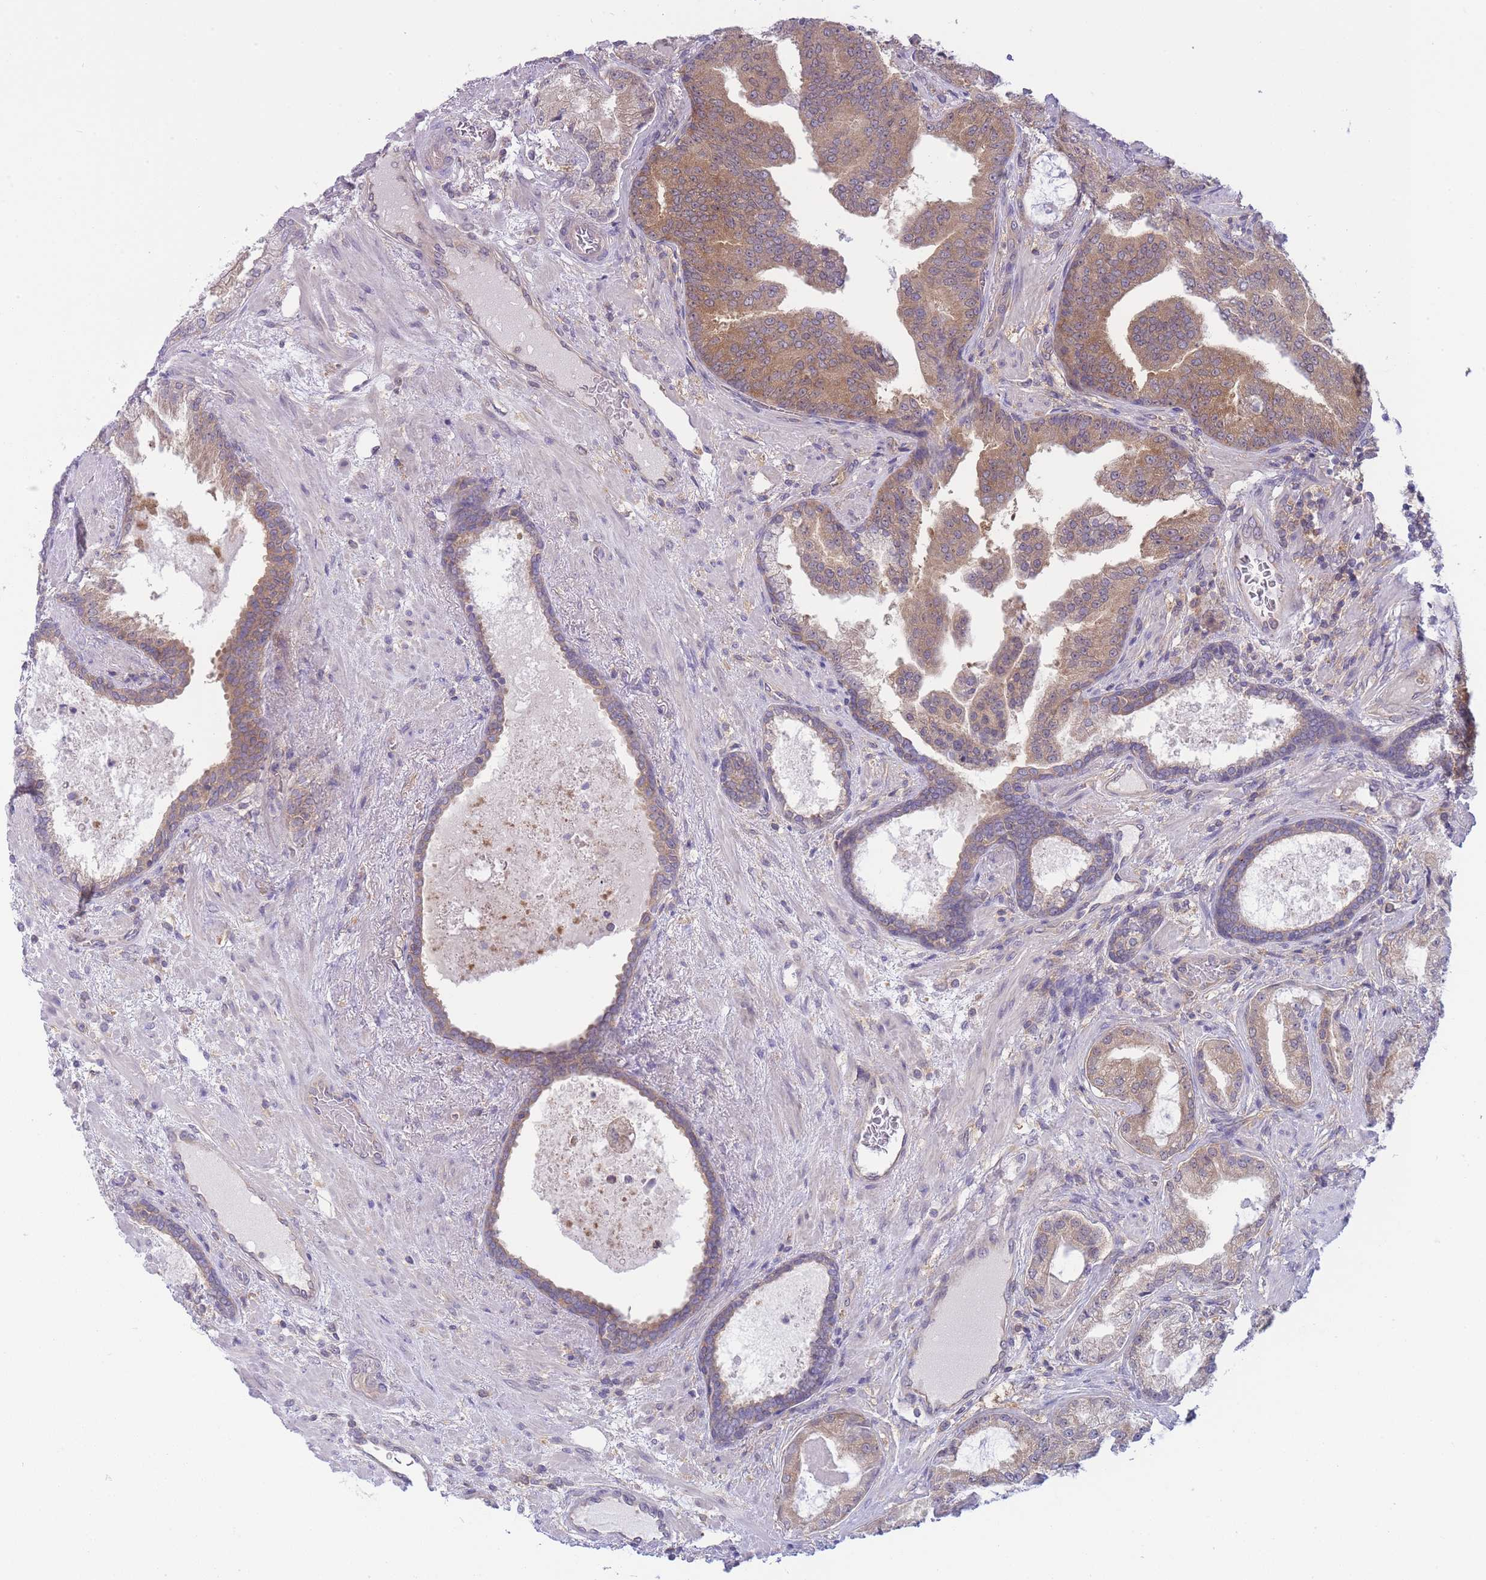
{"staining": {"intensity": "moderate", "quantity": ">75%", "location": "cytoplasmic/membranous"}, "tissue": "prostate cancer", "cell_type": "Tumor cells", "image_type": "cancer", "snomed": [{"axis": "morphology", "description": "Adenocarcinoma, High grade"}, {"axis": "topography", "description": "Prostate"}], "caption": "Tumor cells exhibit medium levels of moderate cytoplasmic/membranous positivity in approximately >75% of cells in prostate high-grade adenocarcinoma. The staining was performed using DAB, with brown indicating positive protein expression. Nuclei are stained blue with hematoxylin.", "gene": "PFDN6", "patient": {"sex": "male", "age": 68}}